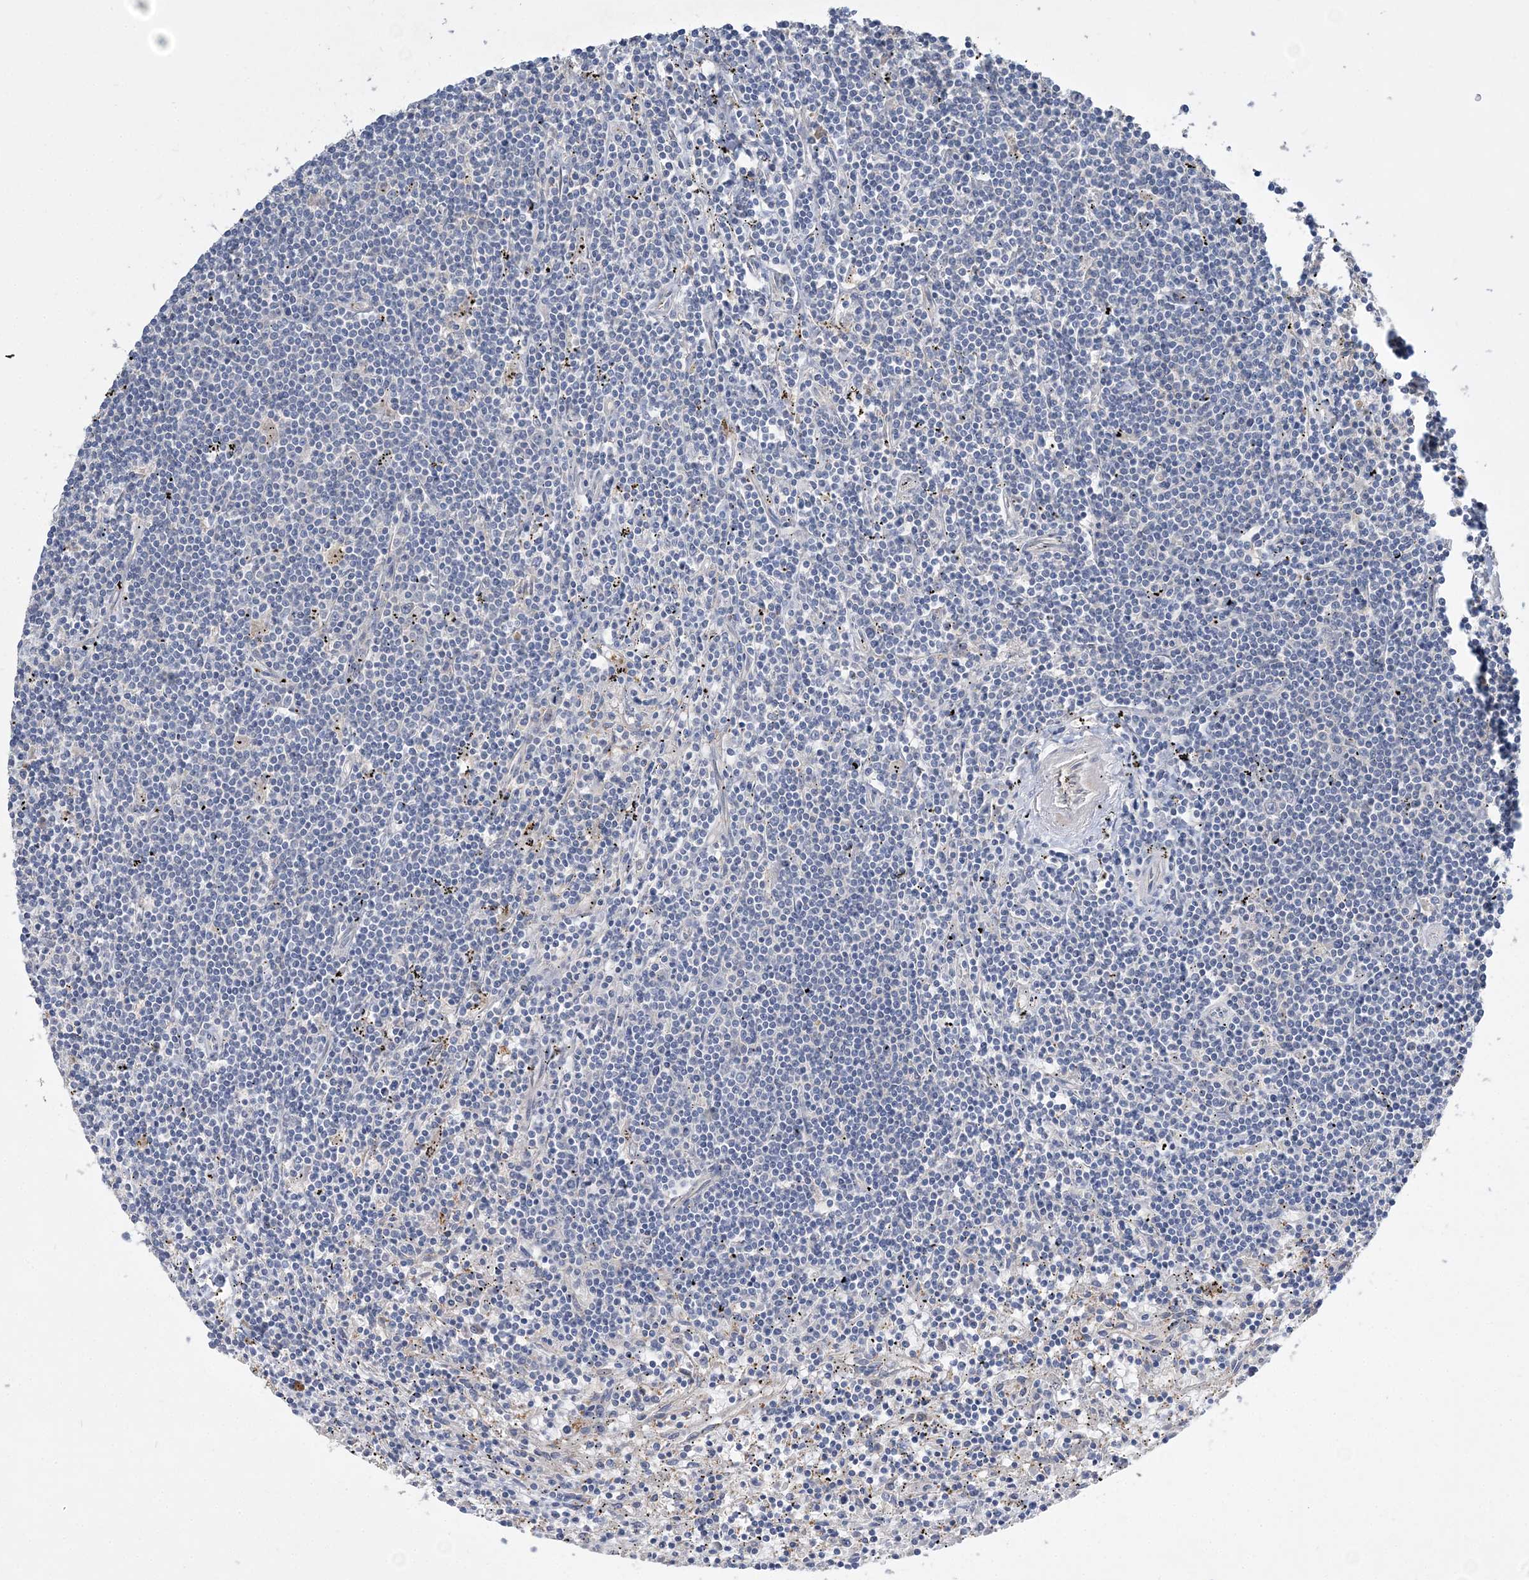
{"staining": {"intensity": "negative", "quantity": "none", "location": "none"}, "tissue": "lymphoma", "cell_type": "Tumor cells", "image_type": "cancer", "snomed": [{"axis": "morphology", "description": "Malignant lymphoma, non-Hodgkin's type, Low grade"}, {"axis": "topography", "description": "Spleen"}], "caption": "Tumor cells are negative for brown protein staining in low-grade malignant lymphoma, non-Hodgkin's type.", "gene": "ADCK2", "patient": {"sex": "male", "age": 76}}